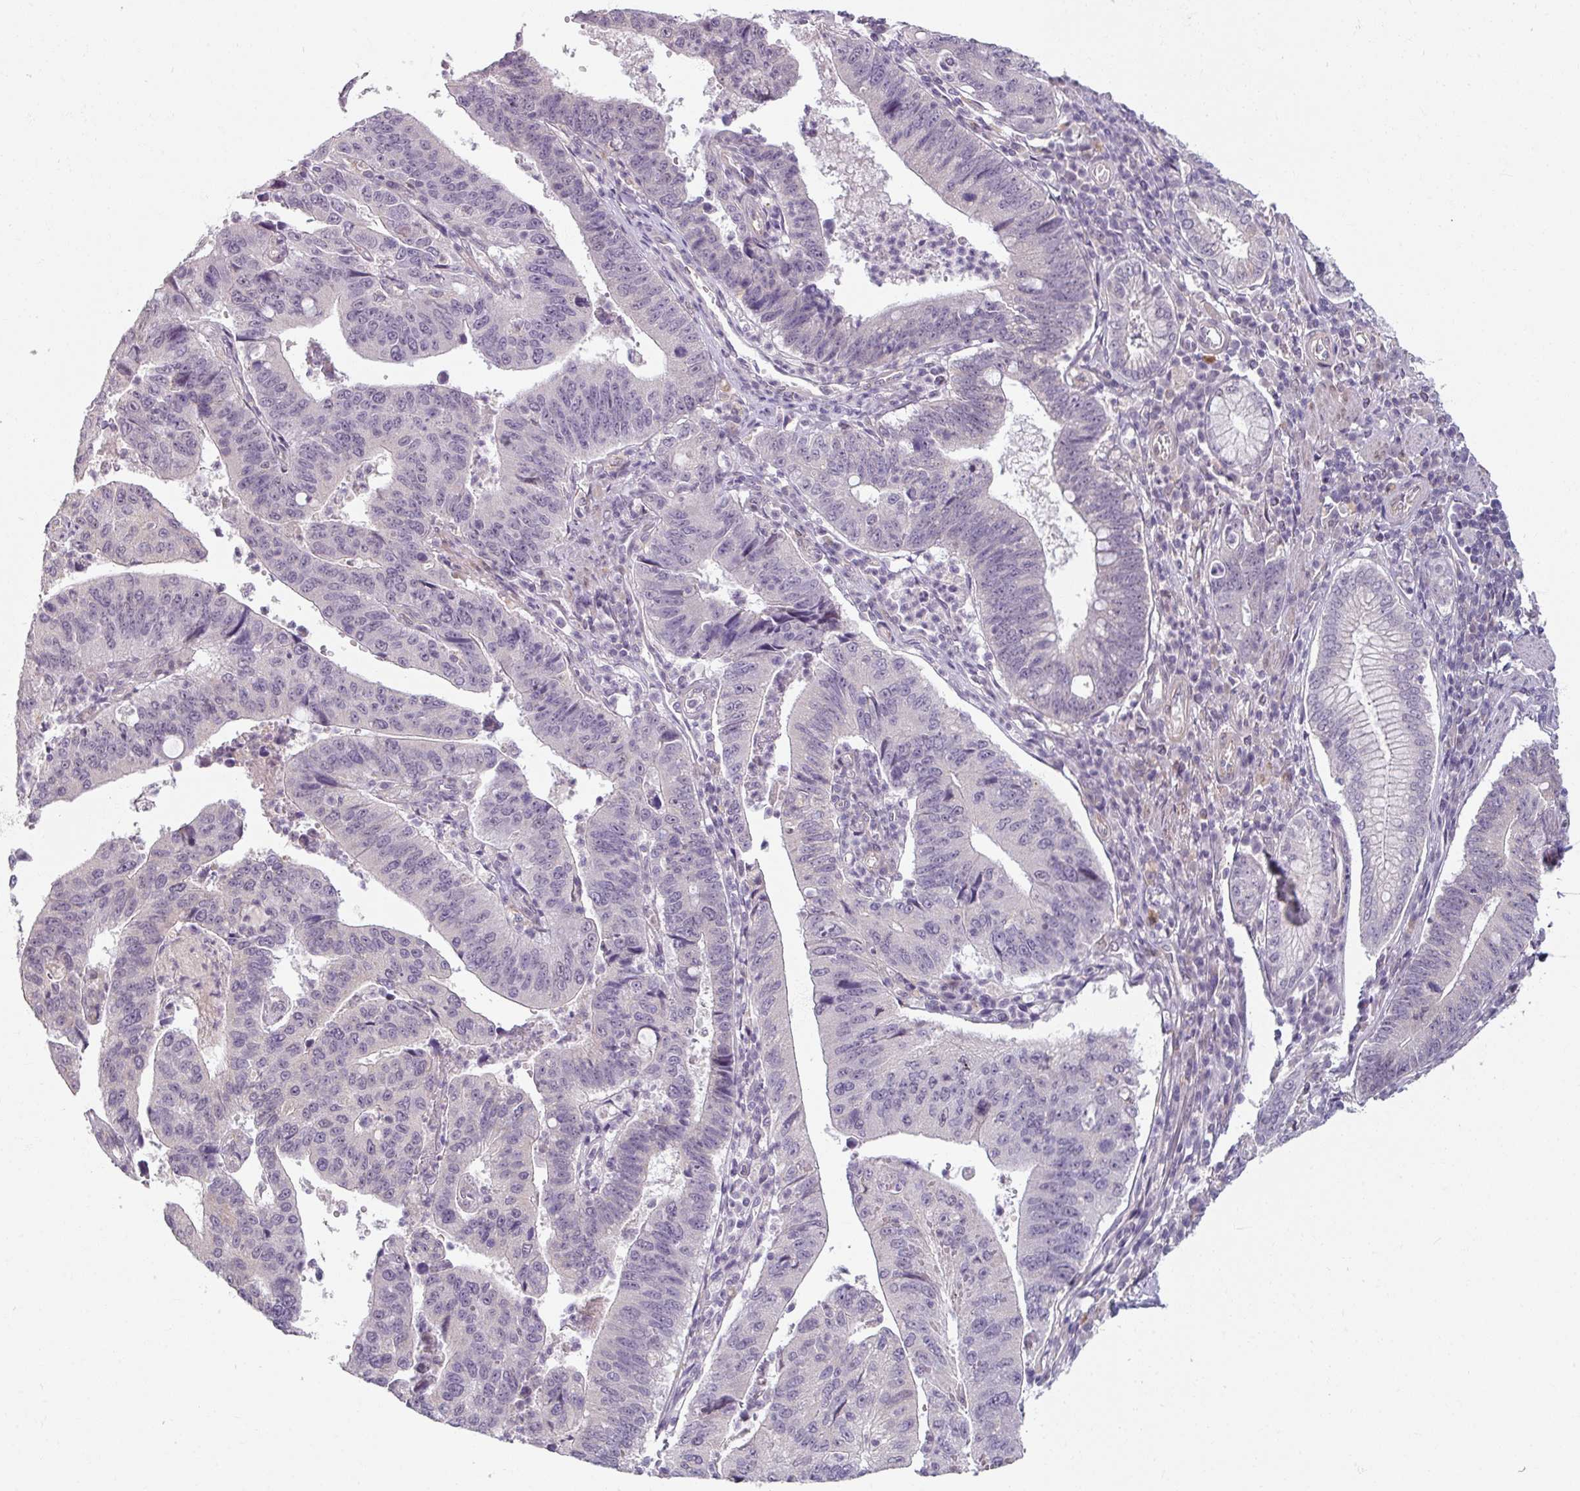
{"staining": {"intensity": "negative", "quantity": "none", "location": "none"}, "tissue": "stomach cancer", "cell_type": "Tumor cells", "image_type": "cancer", "snomed": [{"axis": "morphology", "description": "Adenocarcinoma, NOS"}, {"axis": "topography", "description": "Stomach"}], "caption": "The IHC photomicrograph has no significant expression in tumor cells of stomach cancer (adenocarcinoma) tissue.", "gene": "UVSSA", "patient": {"sex": "male", "age": 59}}